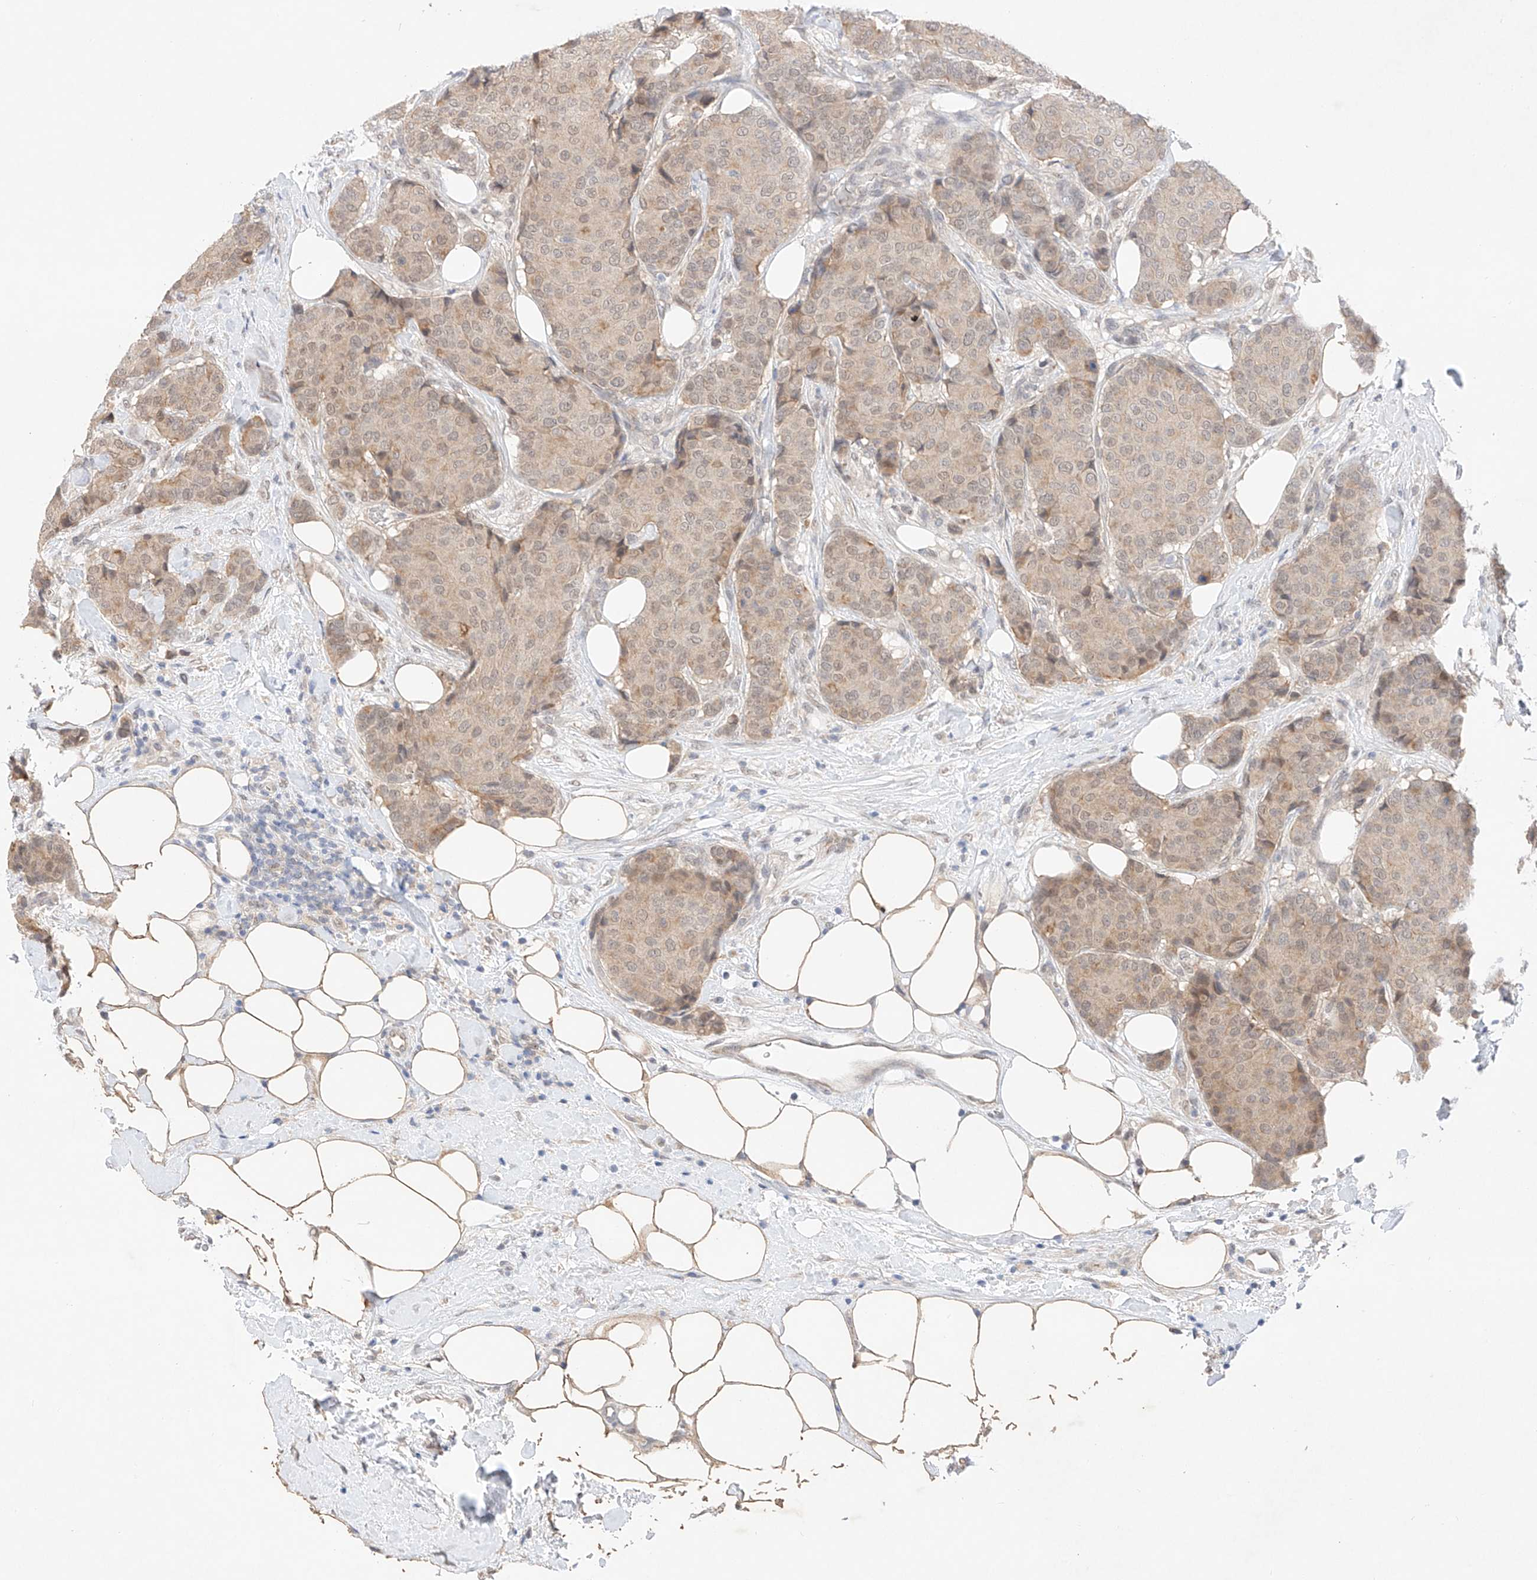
{"staining": {"intensity": "weak", "quantity": "<25%", "location": "cytoplasmic/membranous"}, "tissue": "breast cancer", "cell_type": "Tumor cells", "image_type": "cancer", "snomed": [{"axis": "morphology", "description": "Duct carcinoma"}, {"axis": "topography", "description": "Breast"}], "caption": "Immunohistochemical staining of intraductal carcinoma (breast) exhibits no significant positivity in tumor cells. (DAB immunohistochemistry (IHC) visualized using brightfield microscopy, high magnification).", "gene": "IL22RA2", "patient": {"sex": "female", "age": 75}}